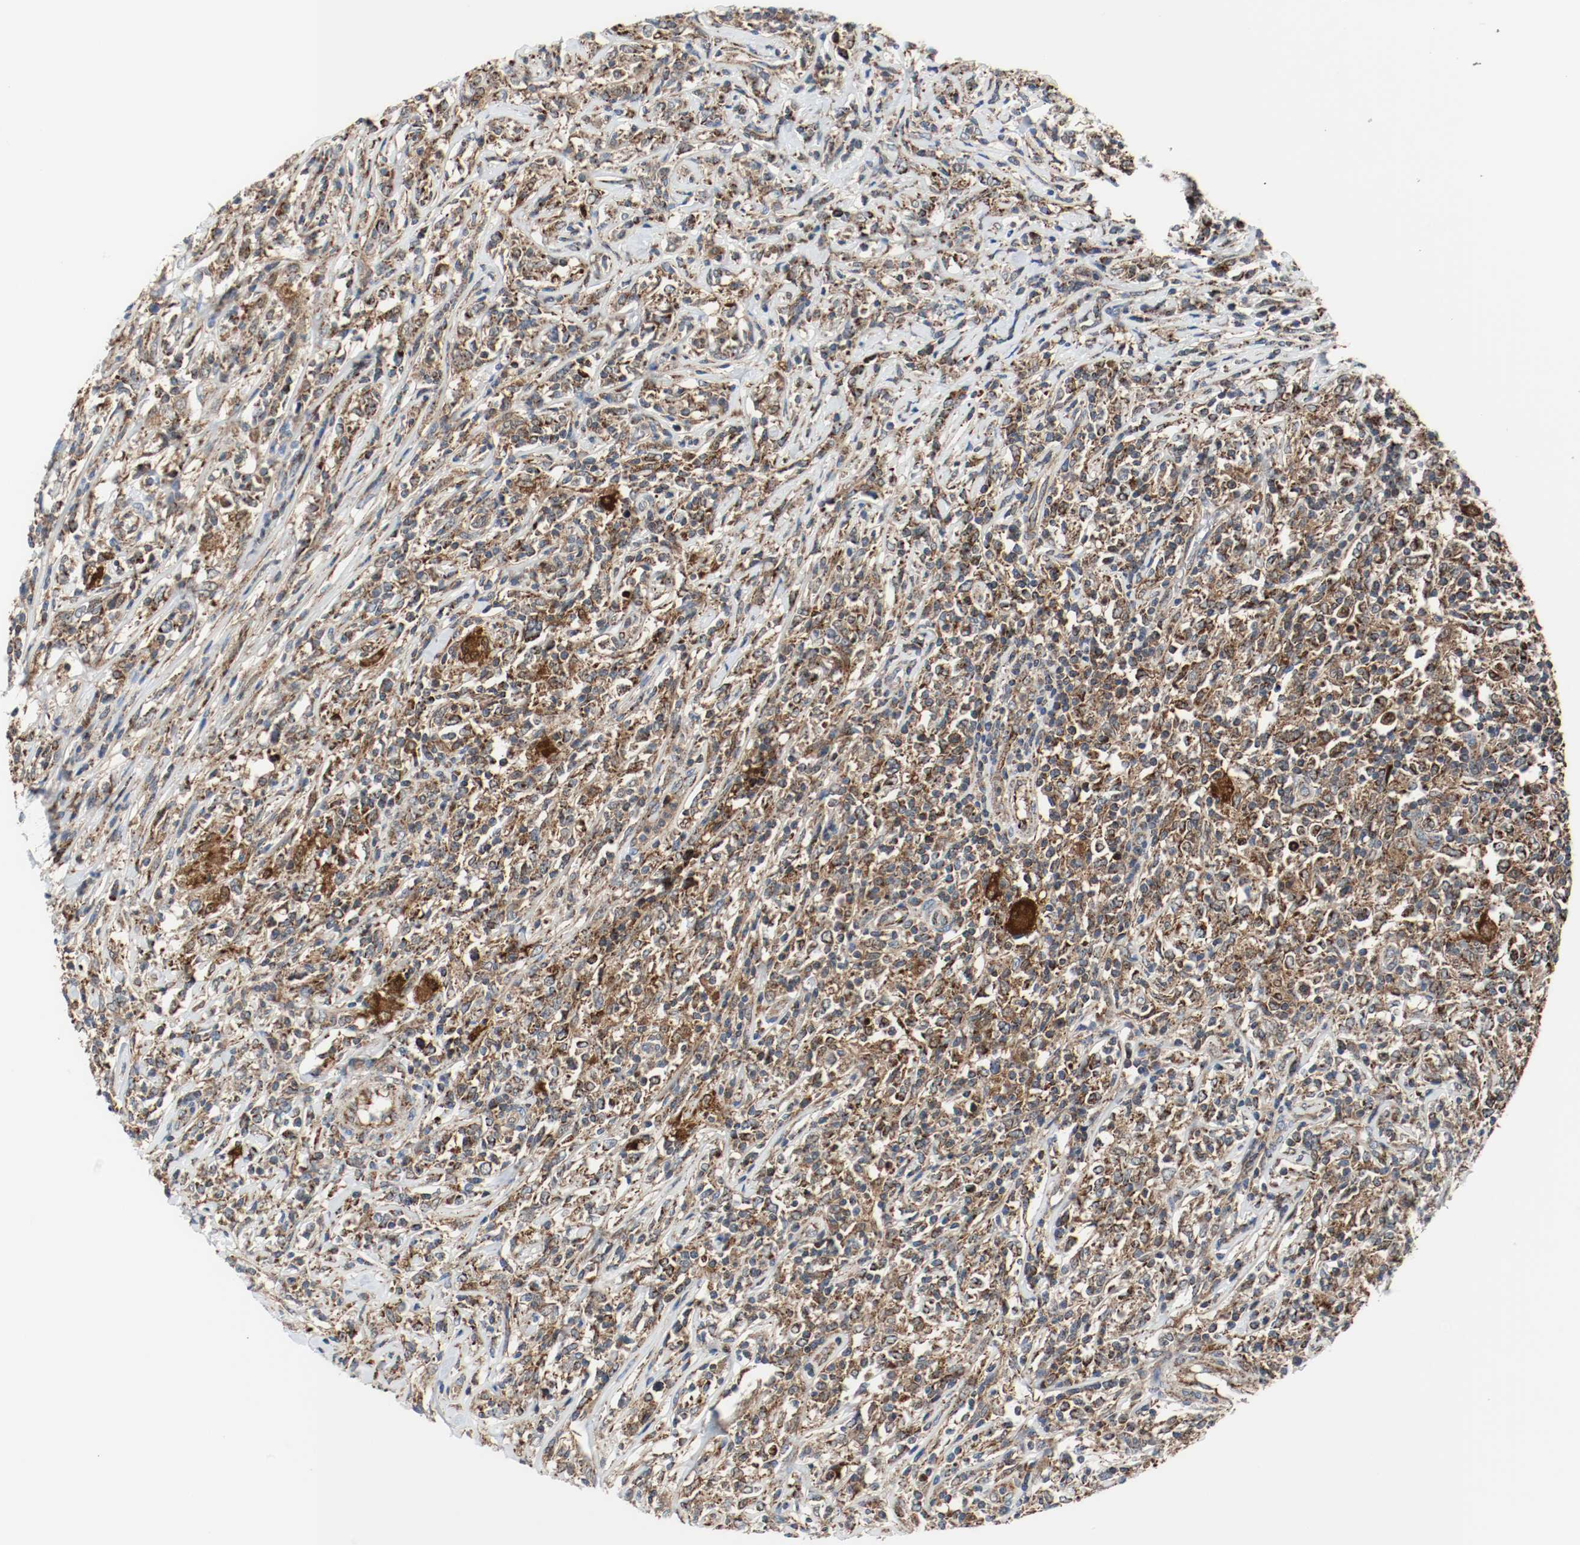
{"staining": {"intensity": "moderate", "quantity": ">75%", "location": "cytoplasmic/membranous"}, "tissue": "lymphoma", "cell_type": "Tumor cells", "image_type": "cancer", "snomed": [{"axis": "morphology", "description": "Malignant lymphoma, non-Hodgkin's type, High grade"}, {"axis": "topography", "description": "Lymph node"}], "caption": "Lymphoma tissue reveals moderate cytoplasmic/membranous staining in approximately >75% of tumor cells, visualized by immunohistochemistry.", "gene": "TXNRD1", "patient": {"sex": "female", "age": 84}}